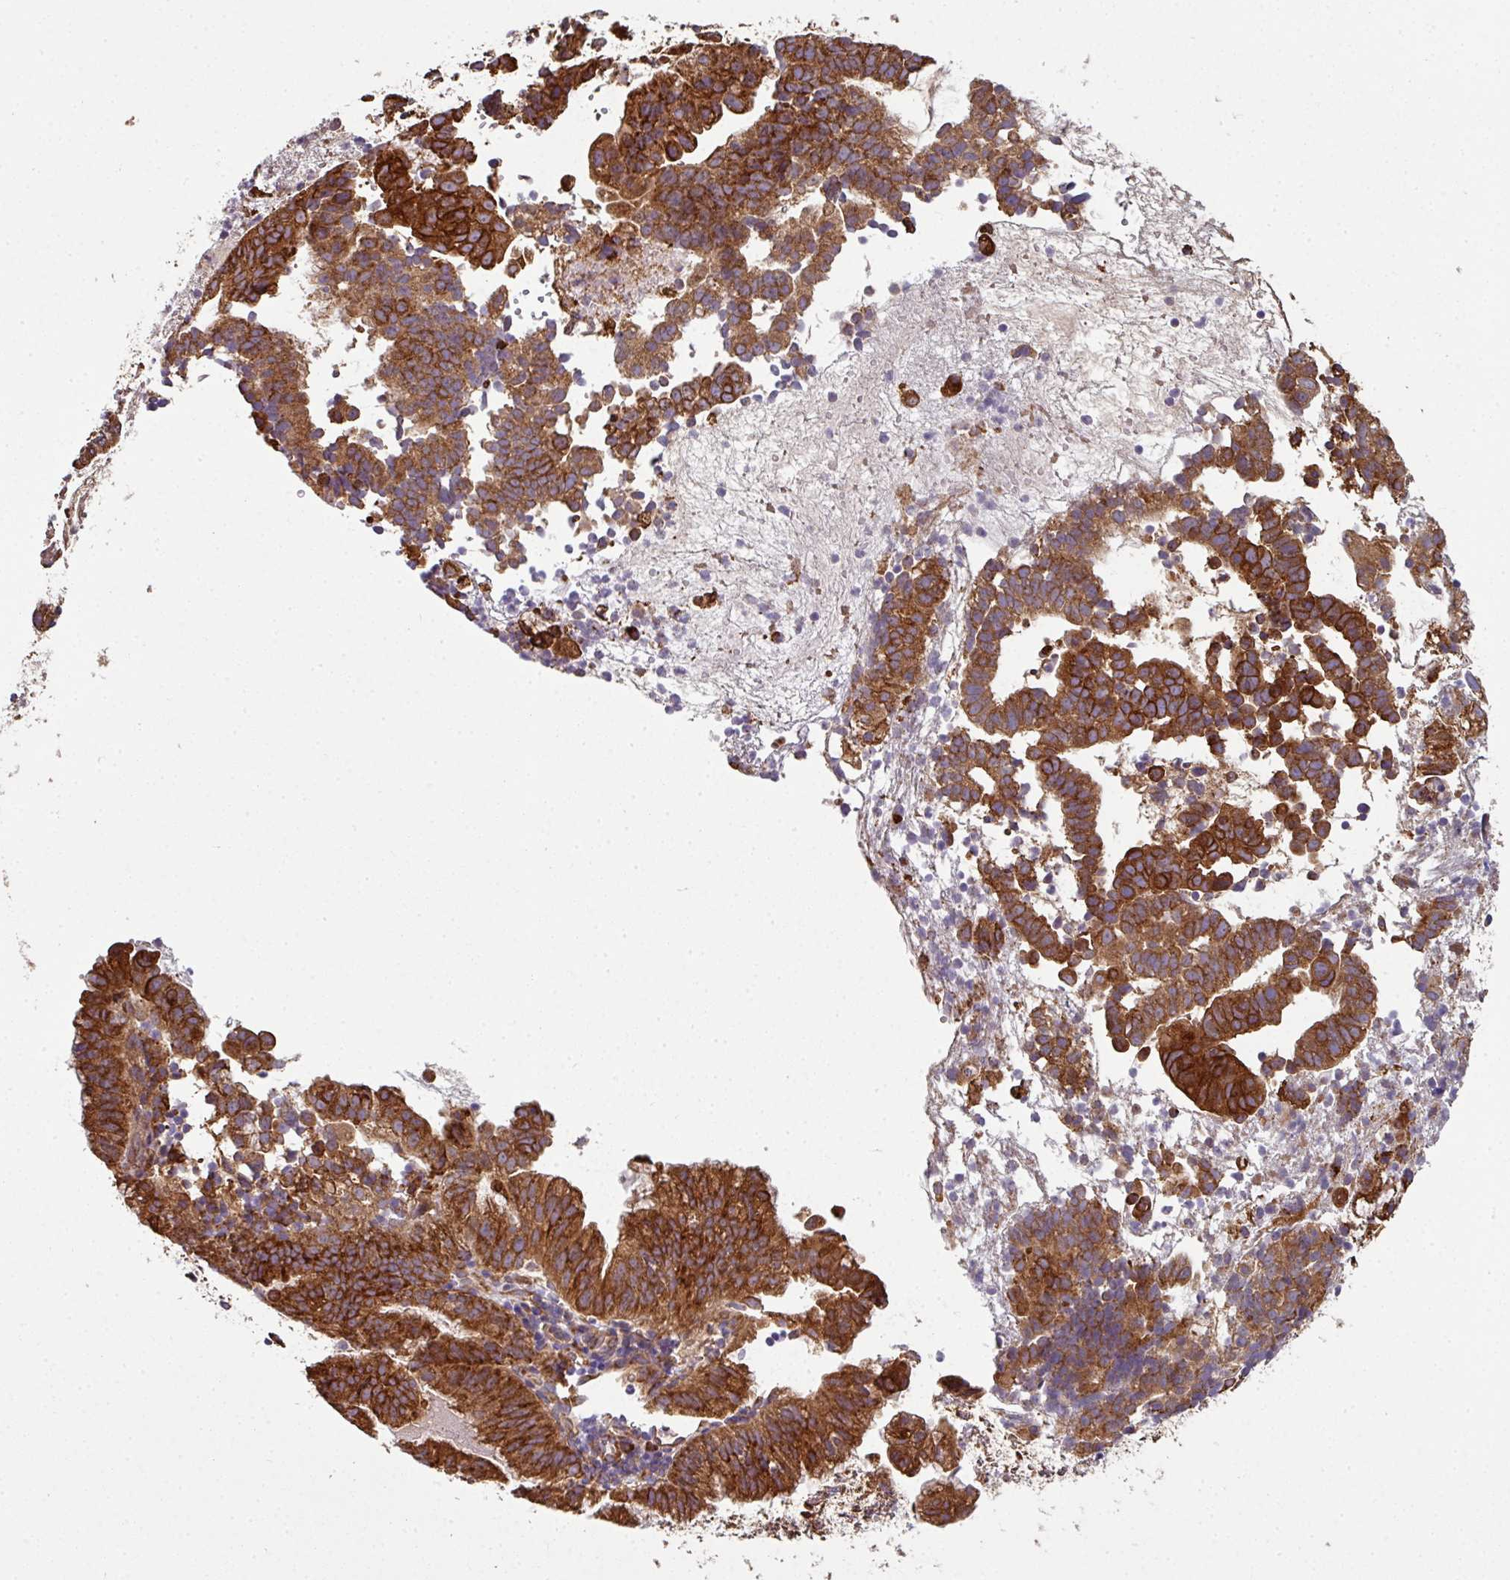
{"staining": {"intensity": "strong", "quantity": ">75%", "location": "cytoplasmic/membranous"}, "tissue": "endometrial cancer", "cell_type": "Tumor cells", "image_type": "cancer", "snomed": [{"axis": "morphology", "description": "Adenocarcinoma, NOS"}, {"axis": "topography", "description": "Endometrium"}], "caption": "This image exhibits immunohistochemistry (IHC) staining of human endometrial adenocarcinoma, with high strong cytoplasmic/membranous staining in approximately >75% of tumor cells.", "gene": "FAT4", "patient": {"sex": "female", "age": 76}}